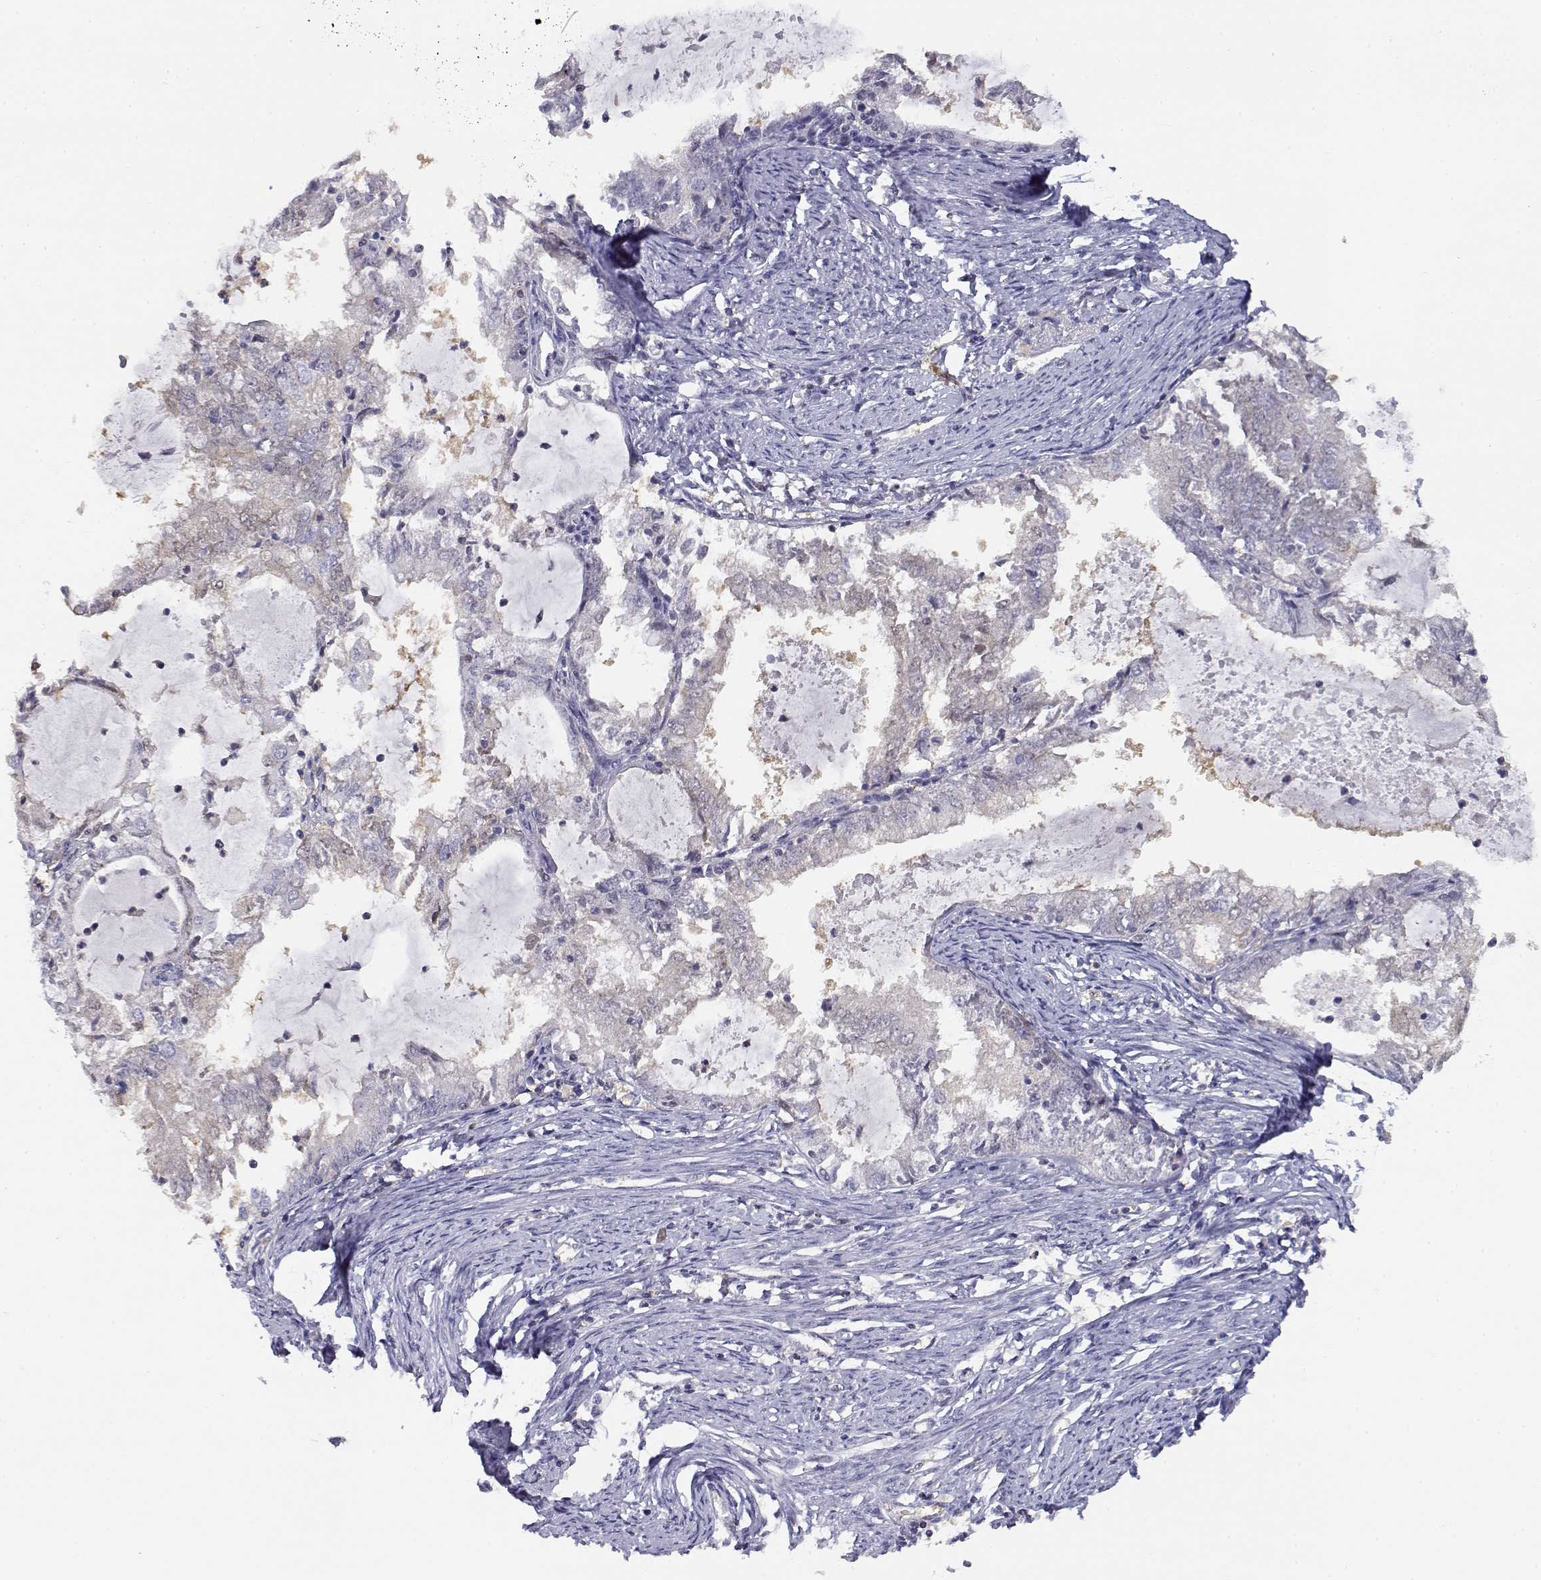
{"staining": {"intensity": "negative", "quantity": "none", "location": "none"}, "tissue": "endometrial cancer", "cell_type": "Tumor cells", "image_type": "cancer", "snomed": [{"axis": "morphology", "description": "Adenocarcinoma, NOS"}, {"axis": "topography", "description": "Endometrium"}], "caption": "Immunohistochemistry (IHC) histopathology image of neoplastic tissue: human endometrial adenocarcinoma stained with DAB reveals no significant protein expression in tumor cells. (IHC, brightfield microscopy, high magnification).", "gene": "ADA", "patient": {"sex": "female", "age": 57}}